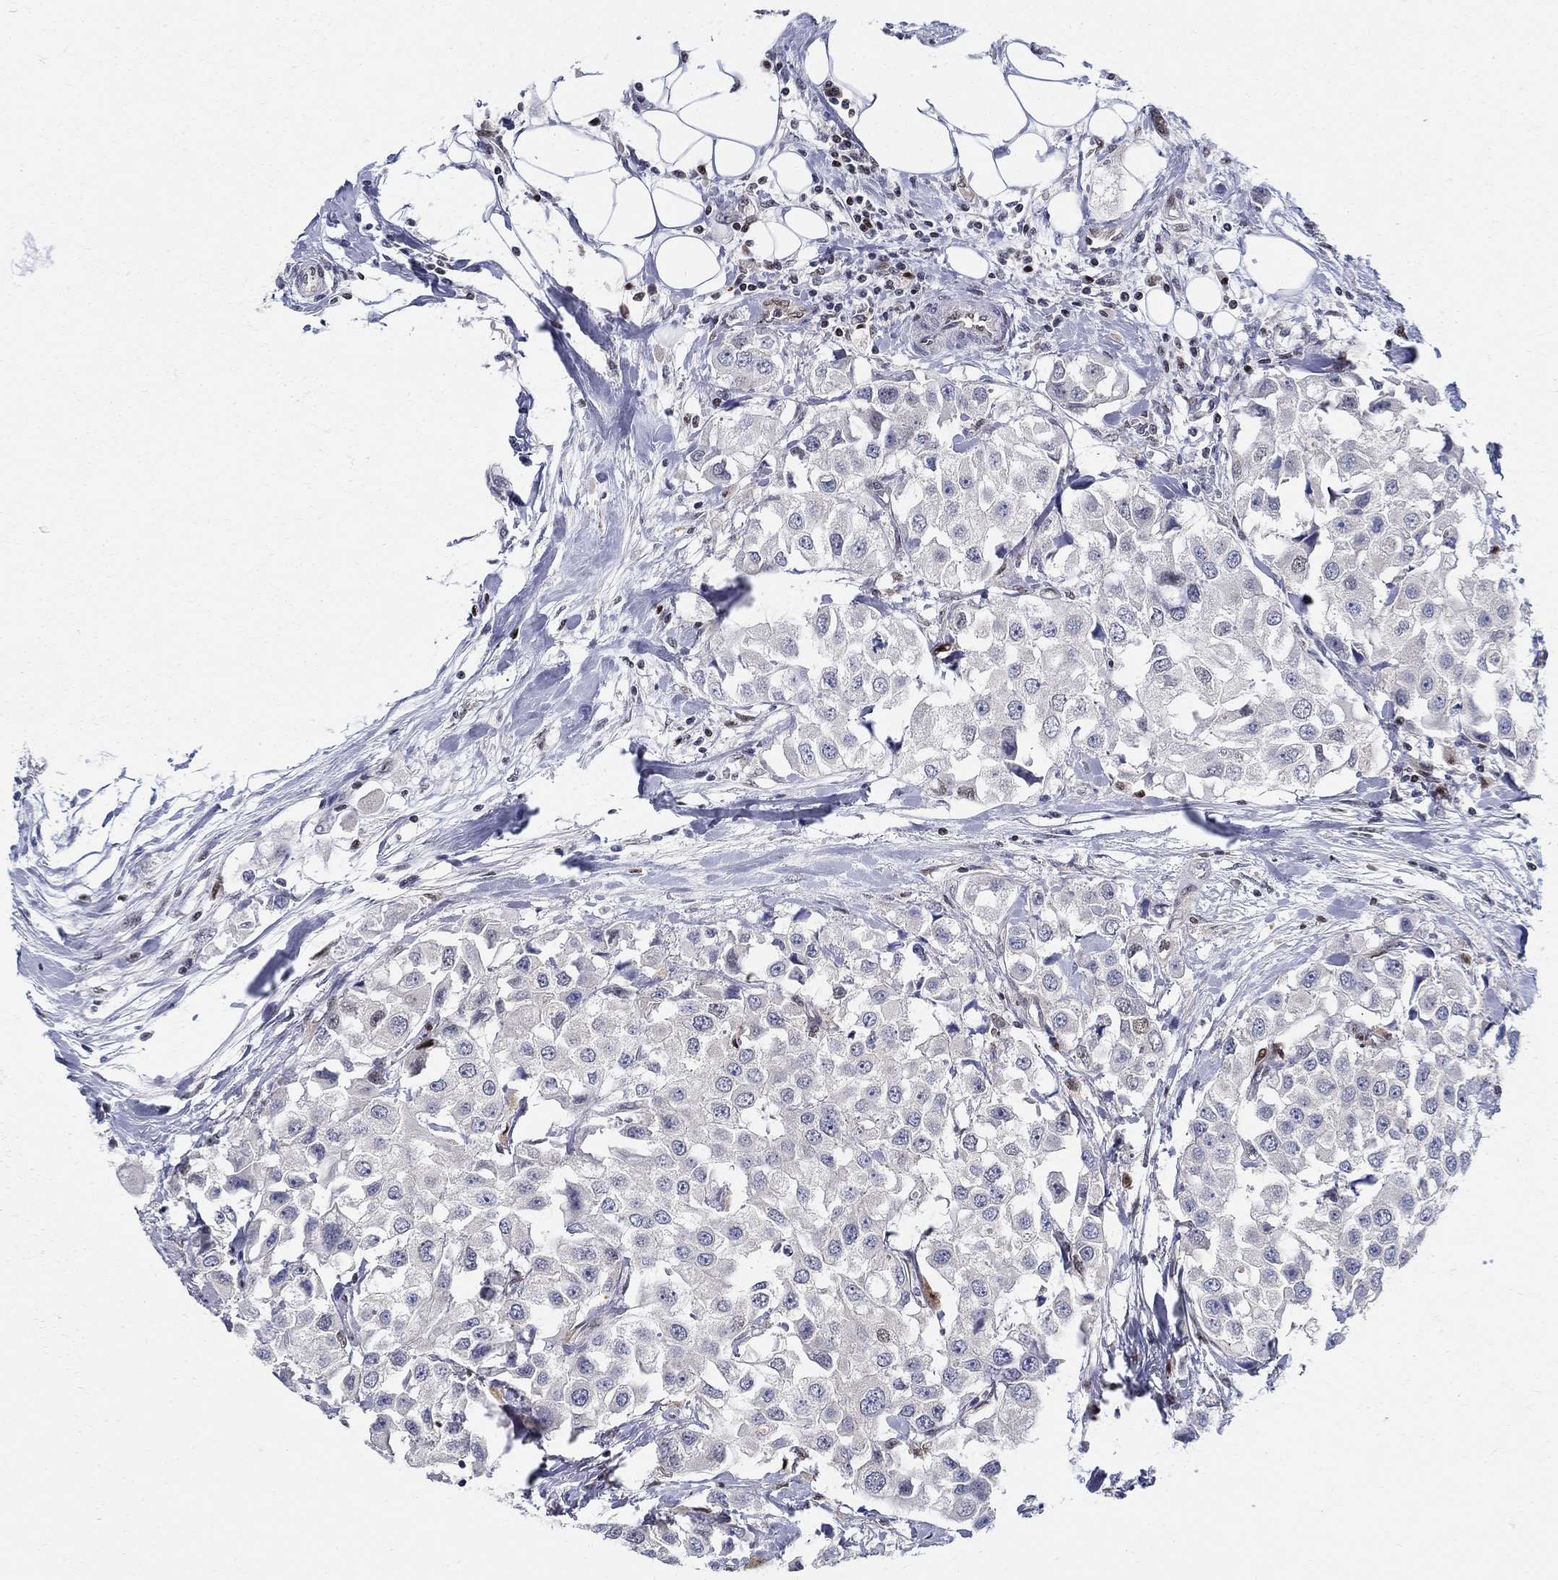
{"staining": {"intensity": "negative", "quantity": "none", "location": "none"}, "tissue": "urothelial cancer", "cell_type": "Tumor cells", "image_type": "cancer", "snomed": [{"axis": "morphology", "description": "Urothelial carcinoma, High grade"}, {"axis": "topography", "description": "Urinary bladder"}], "caption": "DAB immunohistochemical staining of urothelial cancer displays no significant positivity in tumor cells.", "gene": "ZNF594", "patient": {"sex": "female", "age": 64}}